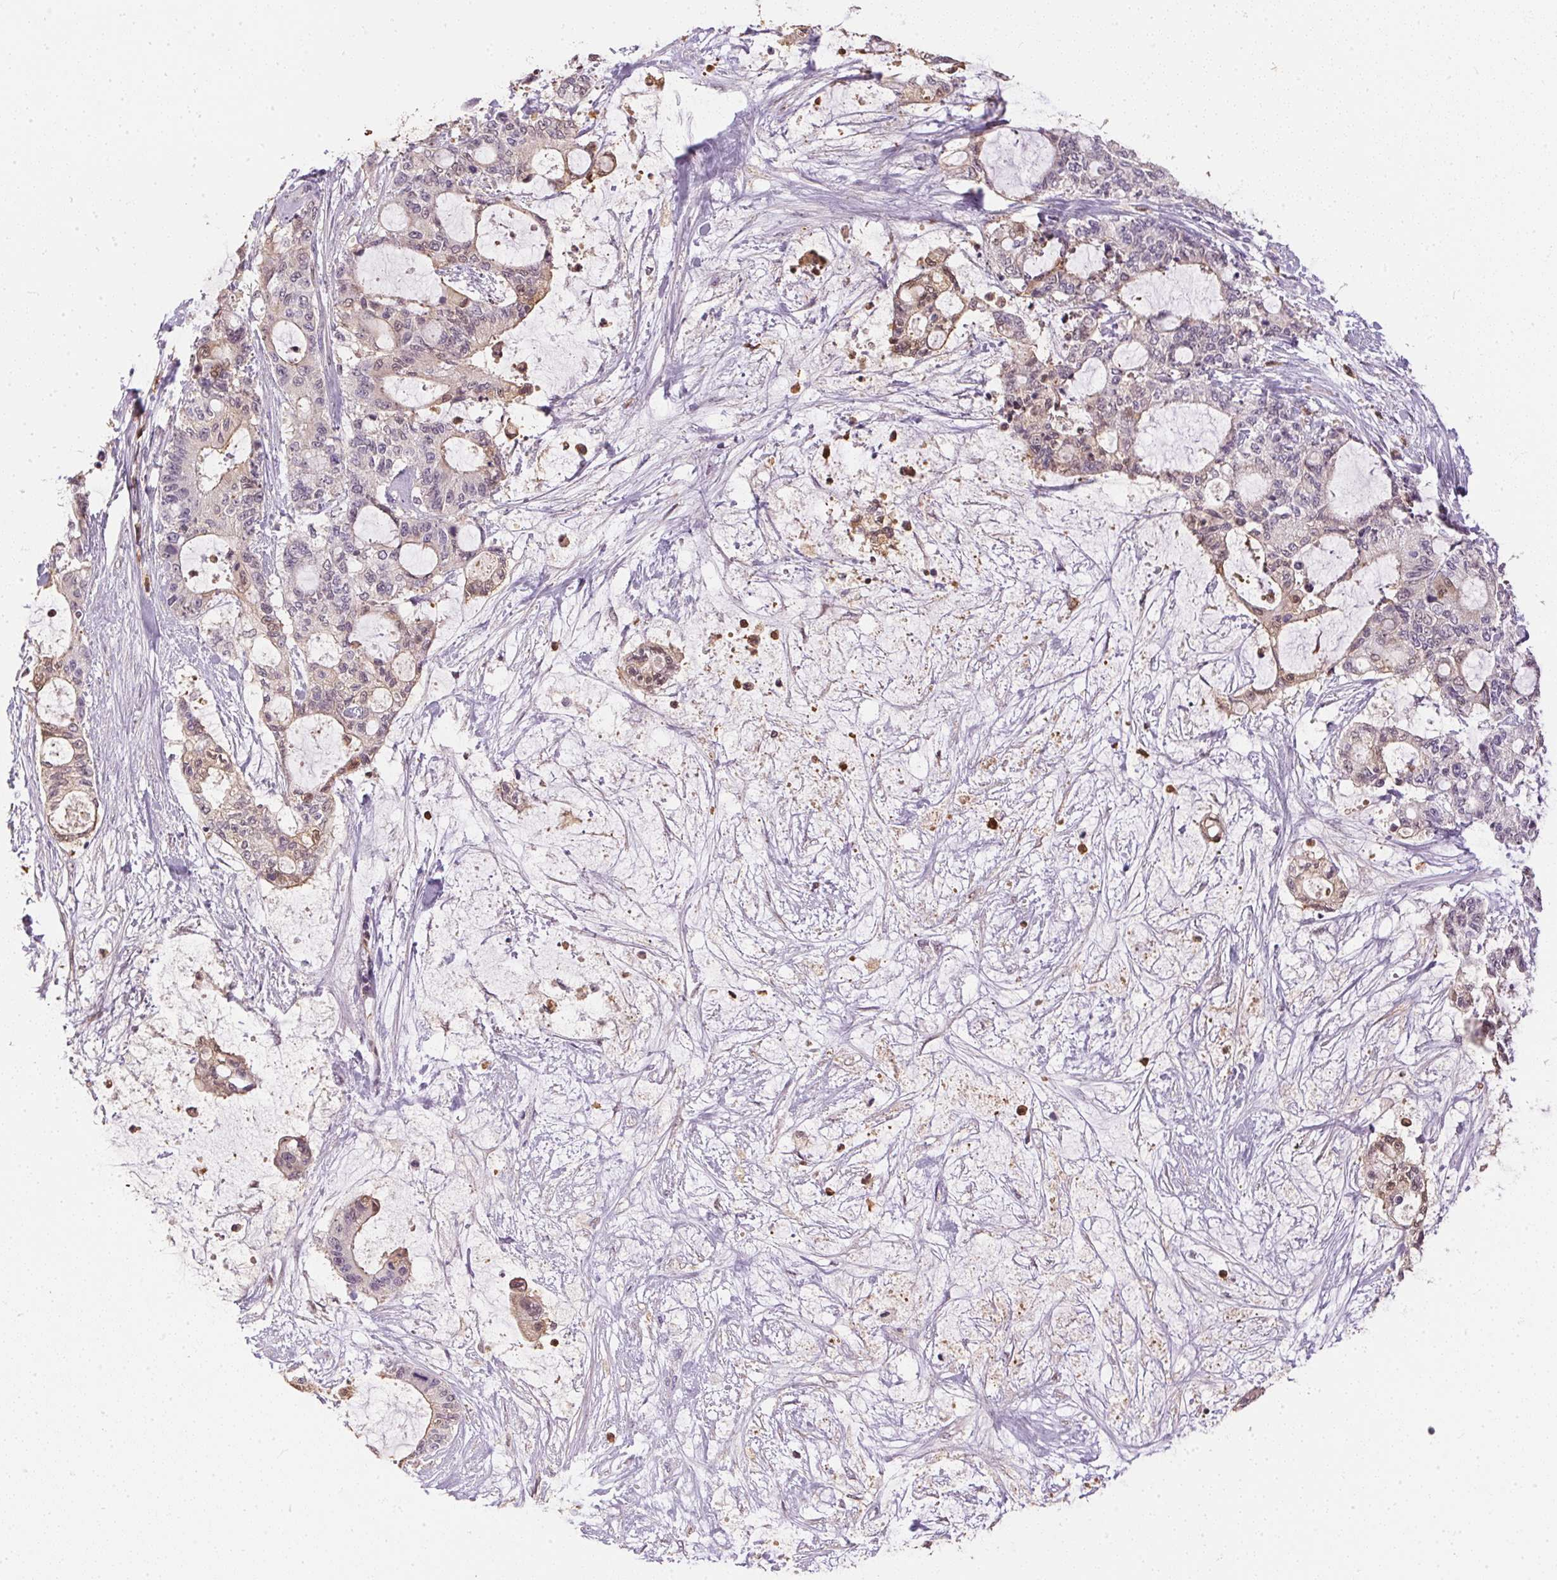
{"staining": {"intensity": "weak", "quantity": "<25%", "location": "cytoplasmic/membranous"}, "tissue": "liver cancer", "cell_type": "Tumor cells", "image_type": "cancer", "snomed": [{"axis": "morphology", "description": "Normal tissue, NOS"}, {"axis": "morphology", "description": "Cholangiocarcinoma"}, {"axis": "topography", "description": "Liver"}, {"axis": "topography", "description": "Peripheral nerve tissue"}], "caption": "Histopathology image shows no significant protein staining in tumor cells of liver cancer (cholangiocarcinoma).", "gene": "S100A3", "patient": {"sex": "female", "age": 73}}